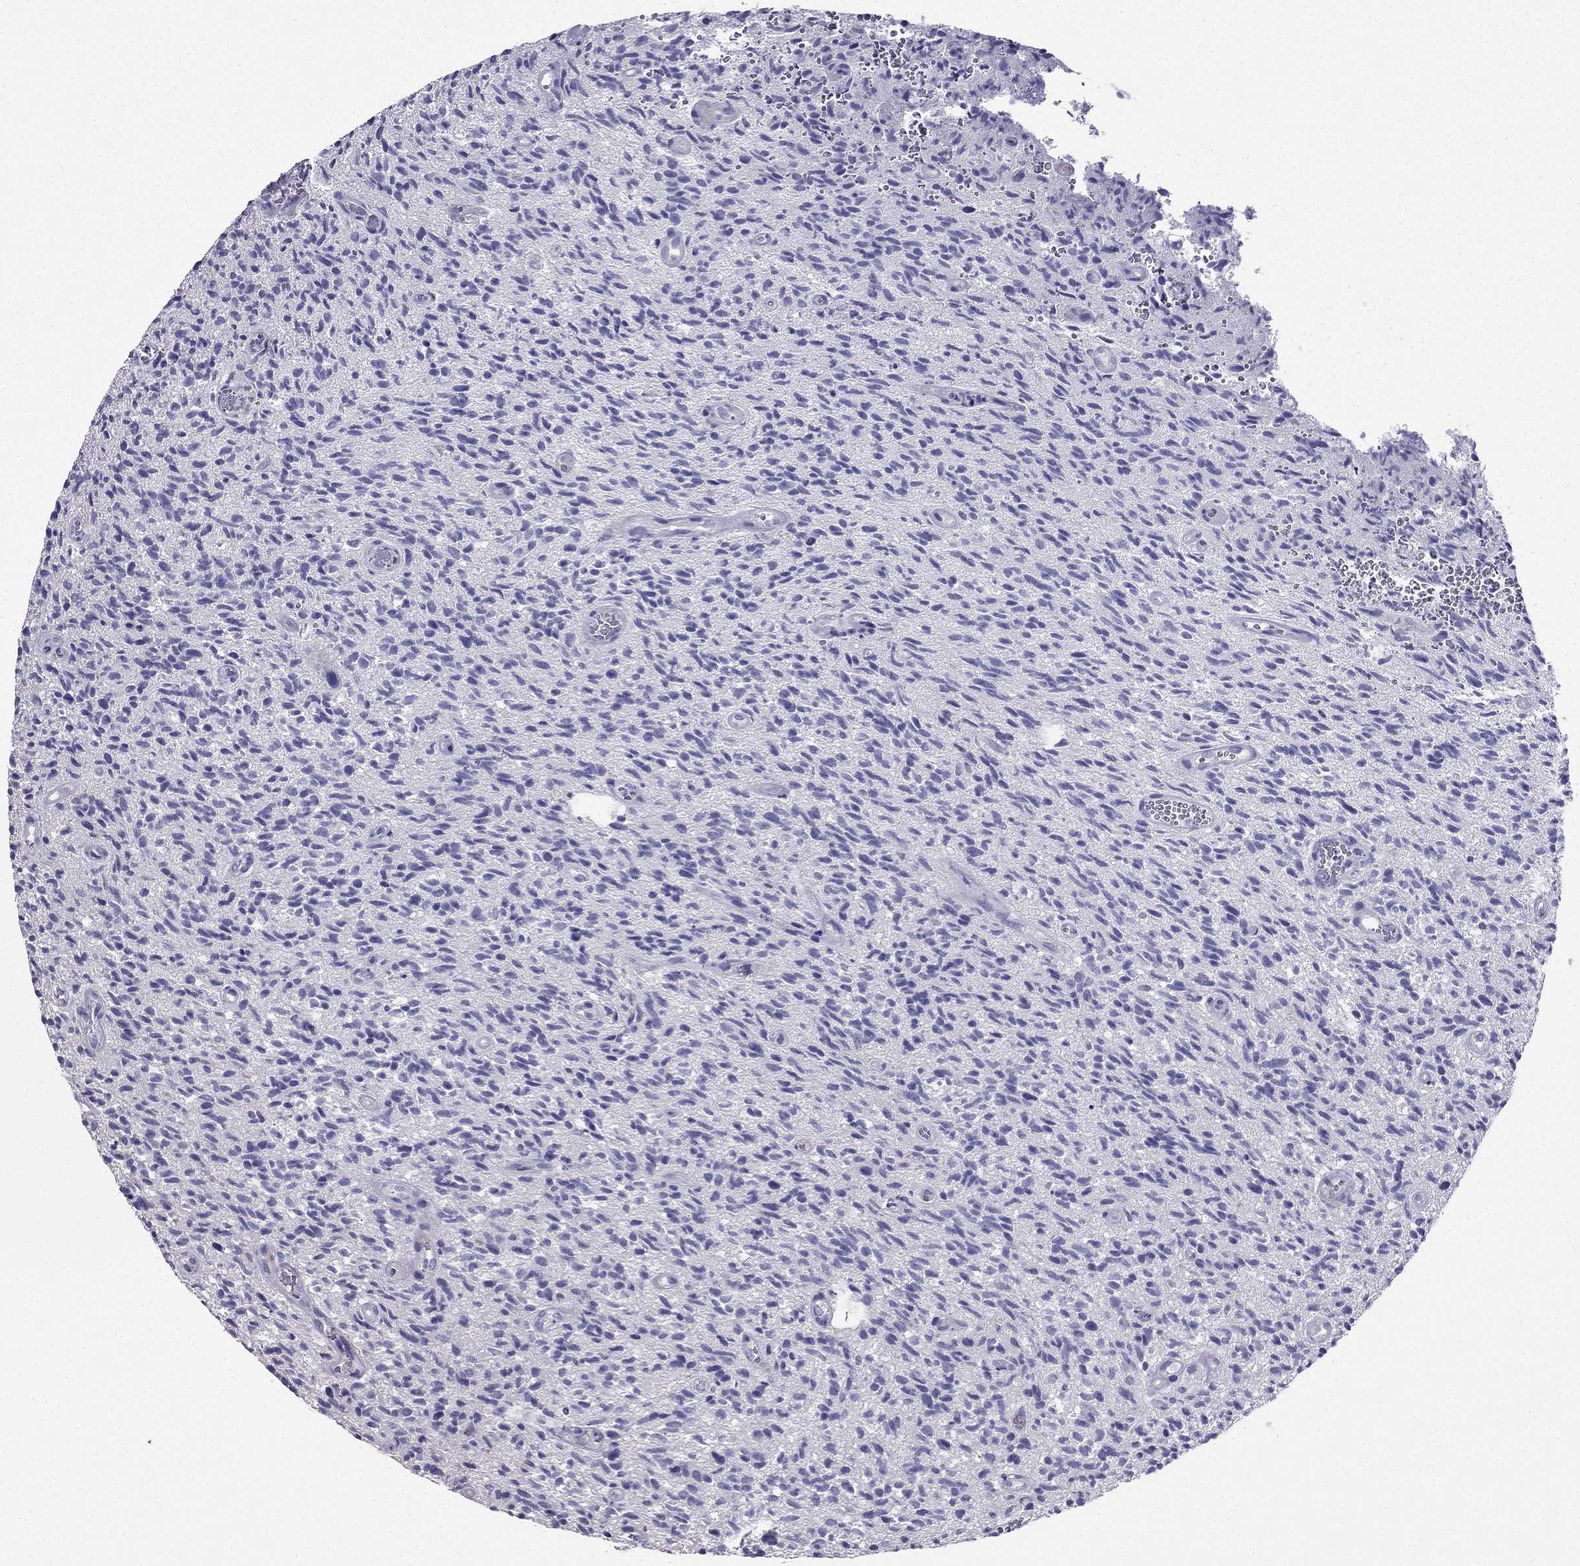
{"staining": {"intensity": "negative", "quantity": "none", "location": "none"}, "tissue": "glioma", "cell_type": "Tumor cells", "image_type": "cancer", "snomed": [{"axis": "morphology", "description": "Glioma, malignant, High grade"}, {"axis": "topography", "description": "Brain"}], "caption": "An image of human high-grade glioma (malignant) is negative for staining in tumor cells.", "gene": "AS3MT", "patient": {"sex": "male", "age": 64}}